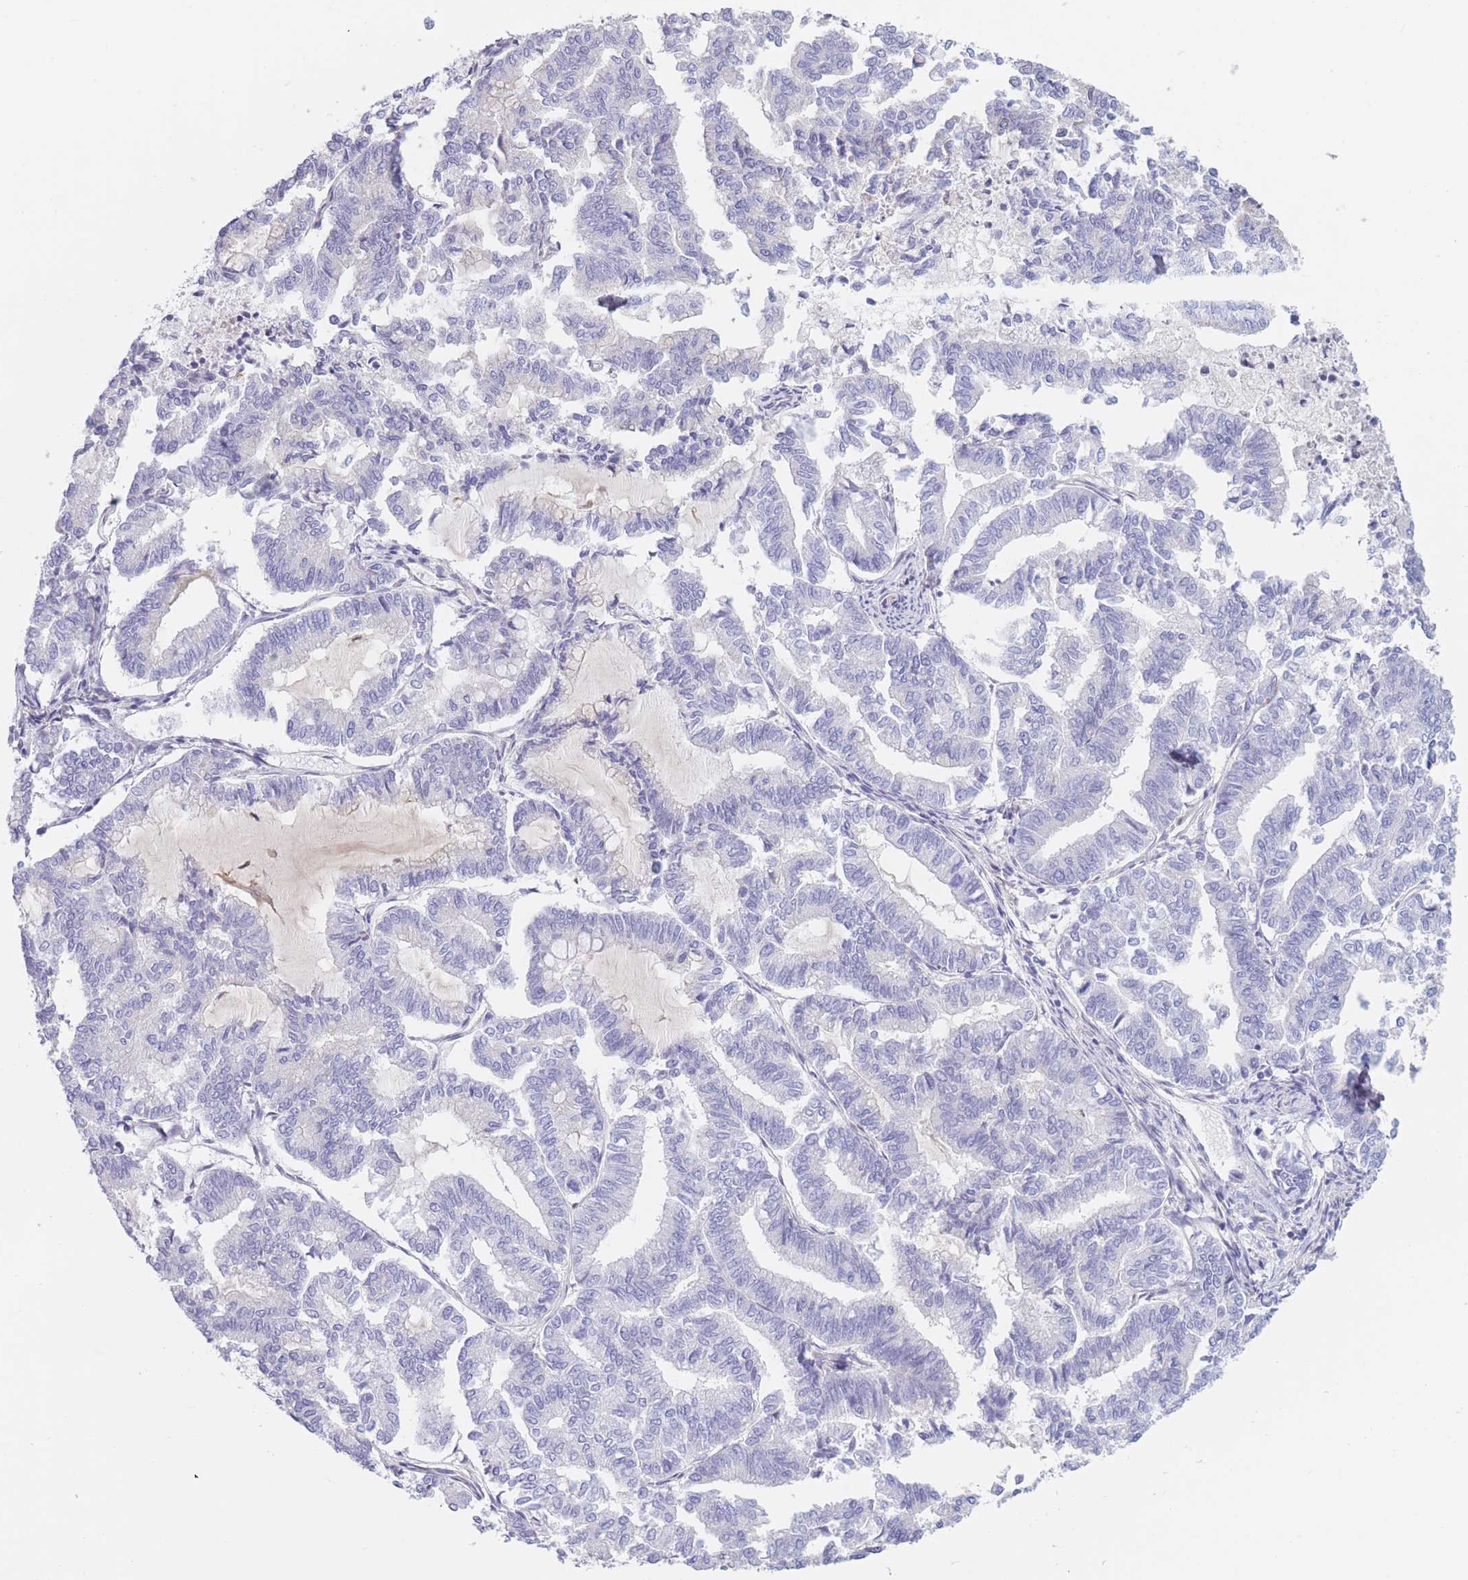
{"staining": {"intensity": "negative", "quantity": "none", "location": "none"}, "tissue": "endometrial cancer", "cell_type": "Tumor cells", "image_type": "cancer", "snomed": [{"axis": "morphology", "description": "Adenocarcinoma, NOS"}, {"axis": "topography", "description": "Endometrium"}], "caption": "DAB immunohistochemical staining of human endometrial adenocarcinoma demonstrates no significant positivity in tumor cells.", "gene": "PODXL", "patient": {"sex": "female", "age": 79}}